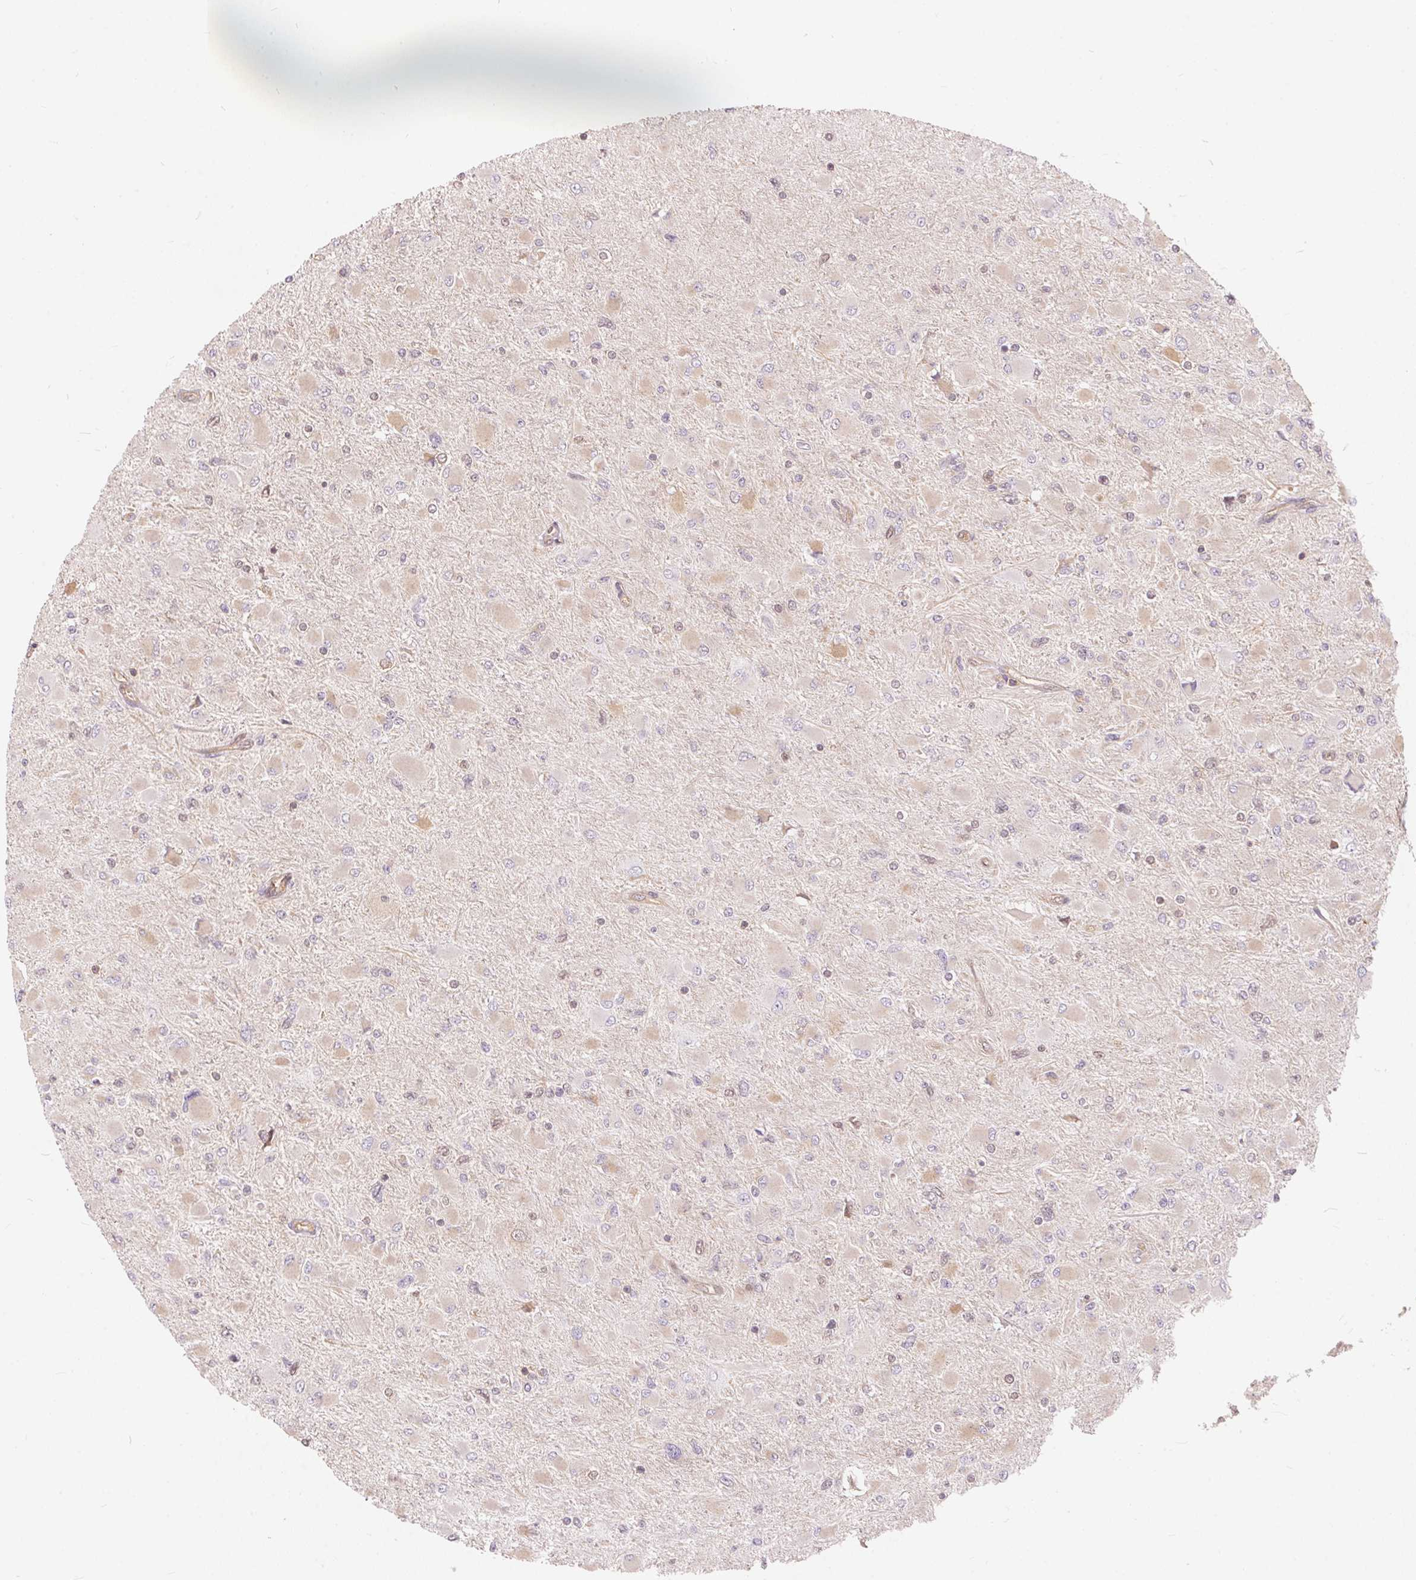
{"staining": {"intensity": "negative", "quantity": "none", "location": "none"}, "tissue": "glioma", "cell_type": "Tumor cells", "image_type": "cancer", "snomed": [{"axis": "morphology", "description": "Glioma, malignant, High grade"}, {"axis": "topography", "description": "Cerebral cortex"}], "caption": "The immunohistochemistry (IHC) micrograph has no significant positivity in tumor cells of malignant glioma (high-grade) tissue.", "gene": "BLMH", "patient": {"sex": "female", "age": 36}}